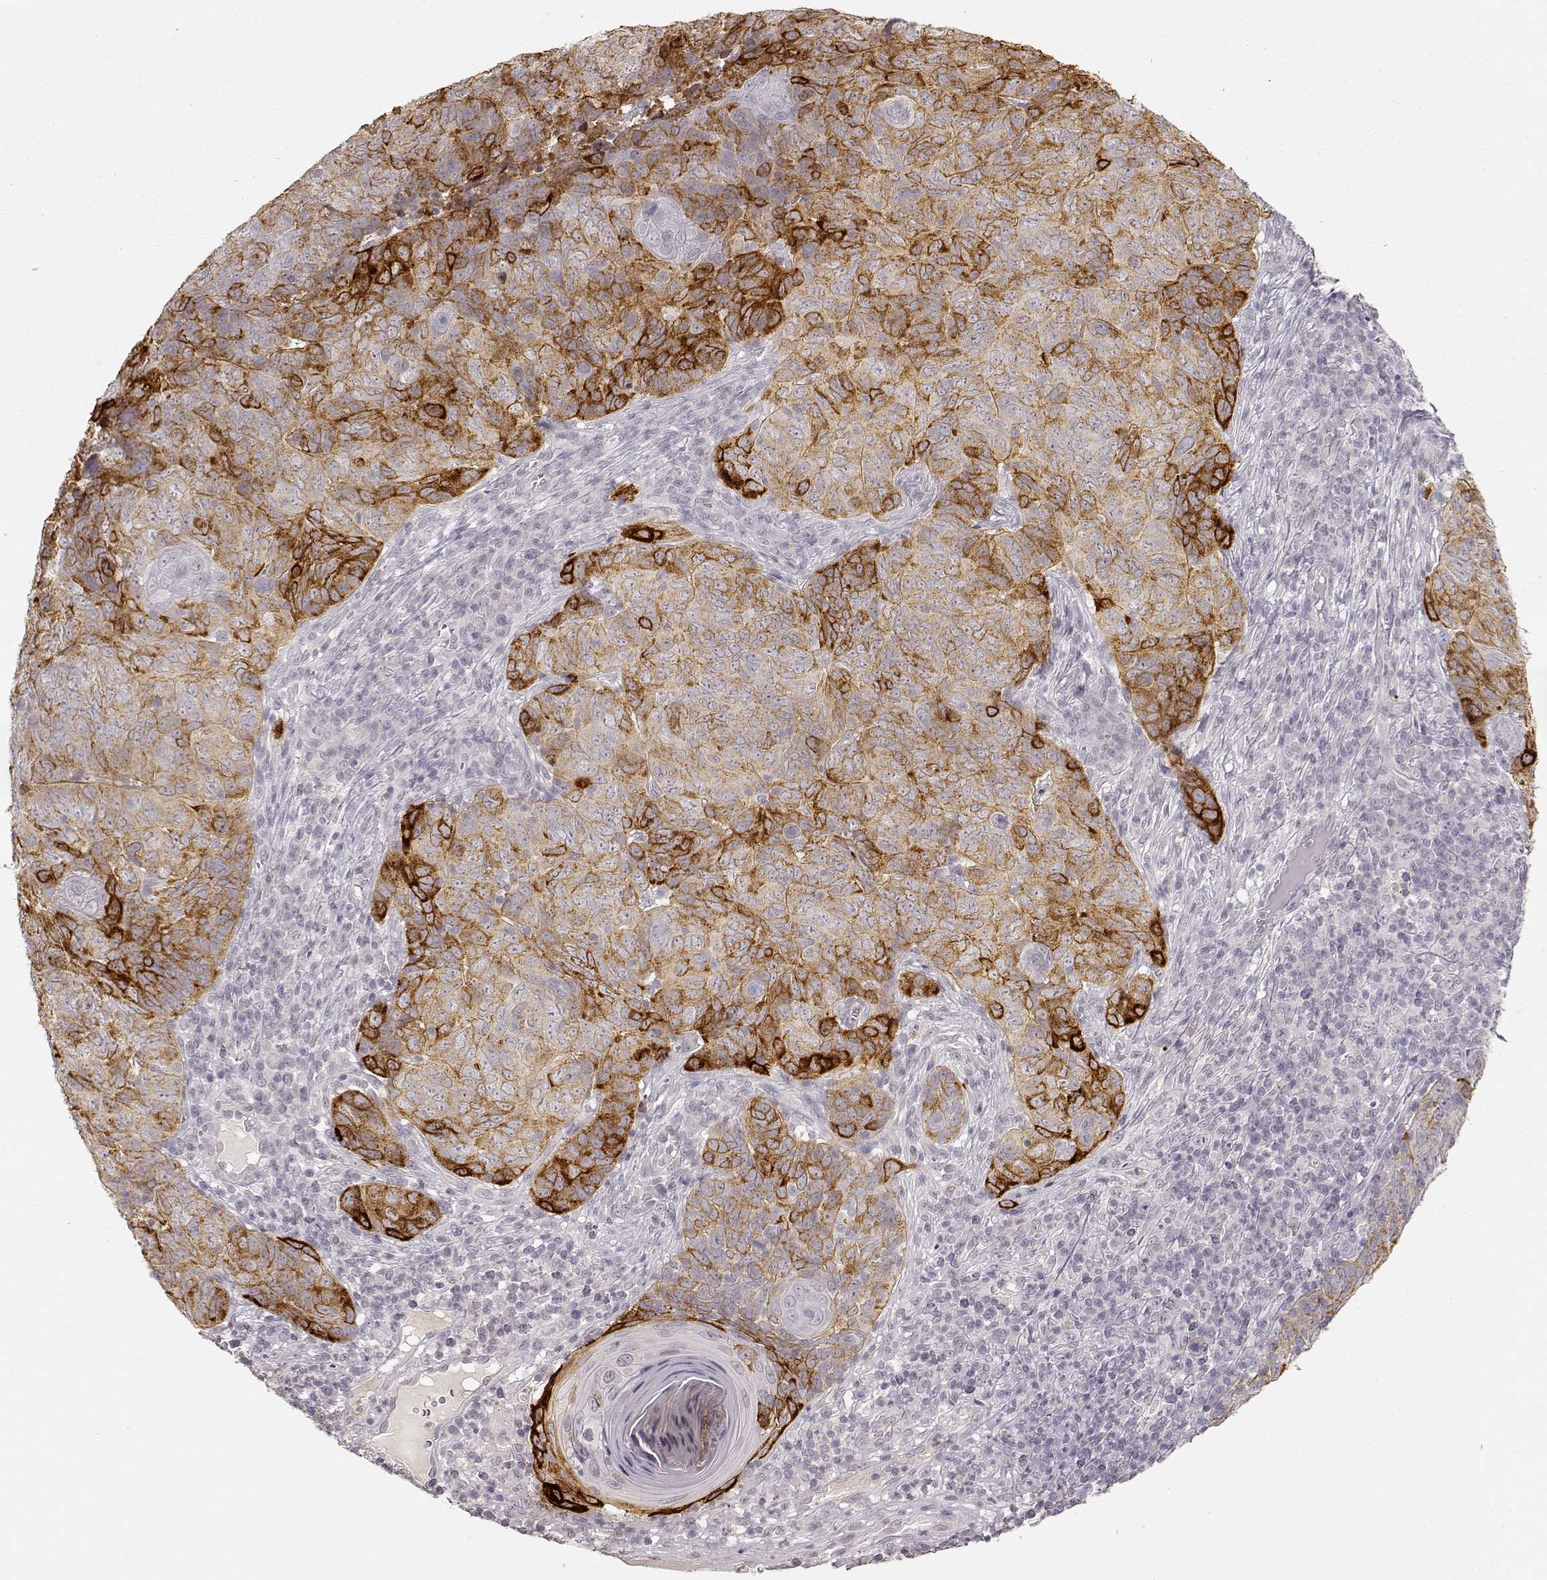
{"staining": {"intensity": "strong", "quantity": "<25%", "location": "cytoplasmic/membranous"}, "tissue": "skin cancer", "cell_type": "Tumor cells", "image_type": "cancer", "snomed": [{"axis": "morphology", "description": "Squamous cell carcinoma, NOS"}, {"axis": "topography", "description": "Skin"}, {"axis": "topography", "description": "Anal"}], "caption": "Tumor cells demonstrate medium levels of strong cytoplasmic/membranous positivity in approximately <25% of cells in skin cancer.", "gene": "LAMC2", "patient": {"sex": "female", "age": 51}}